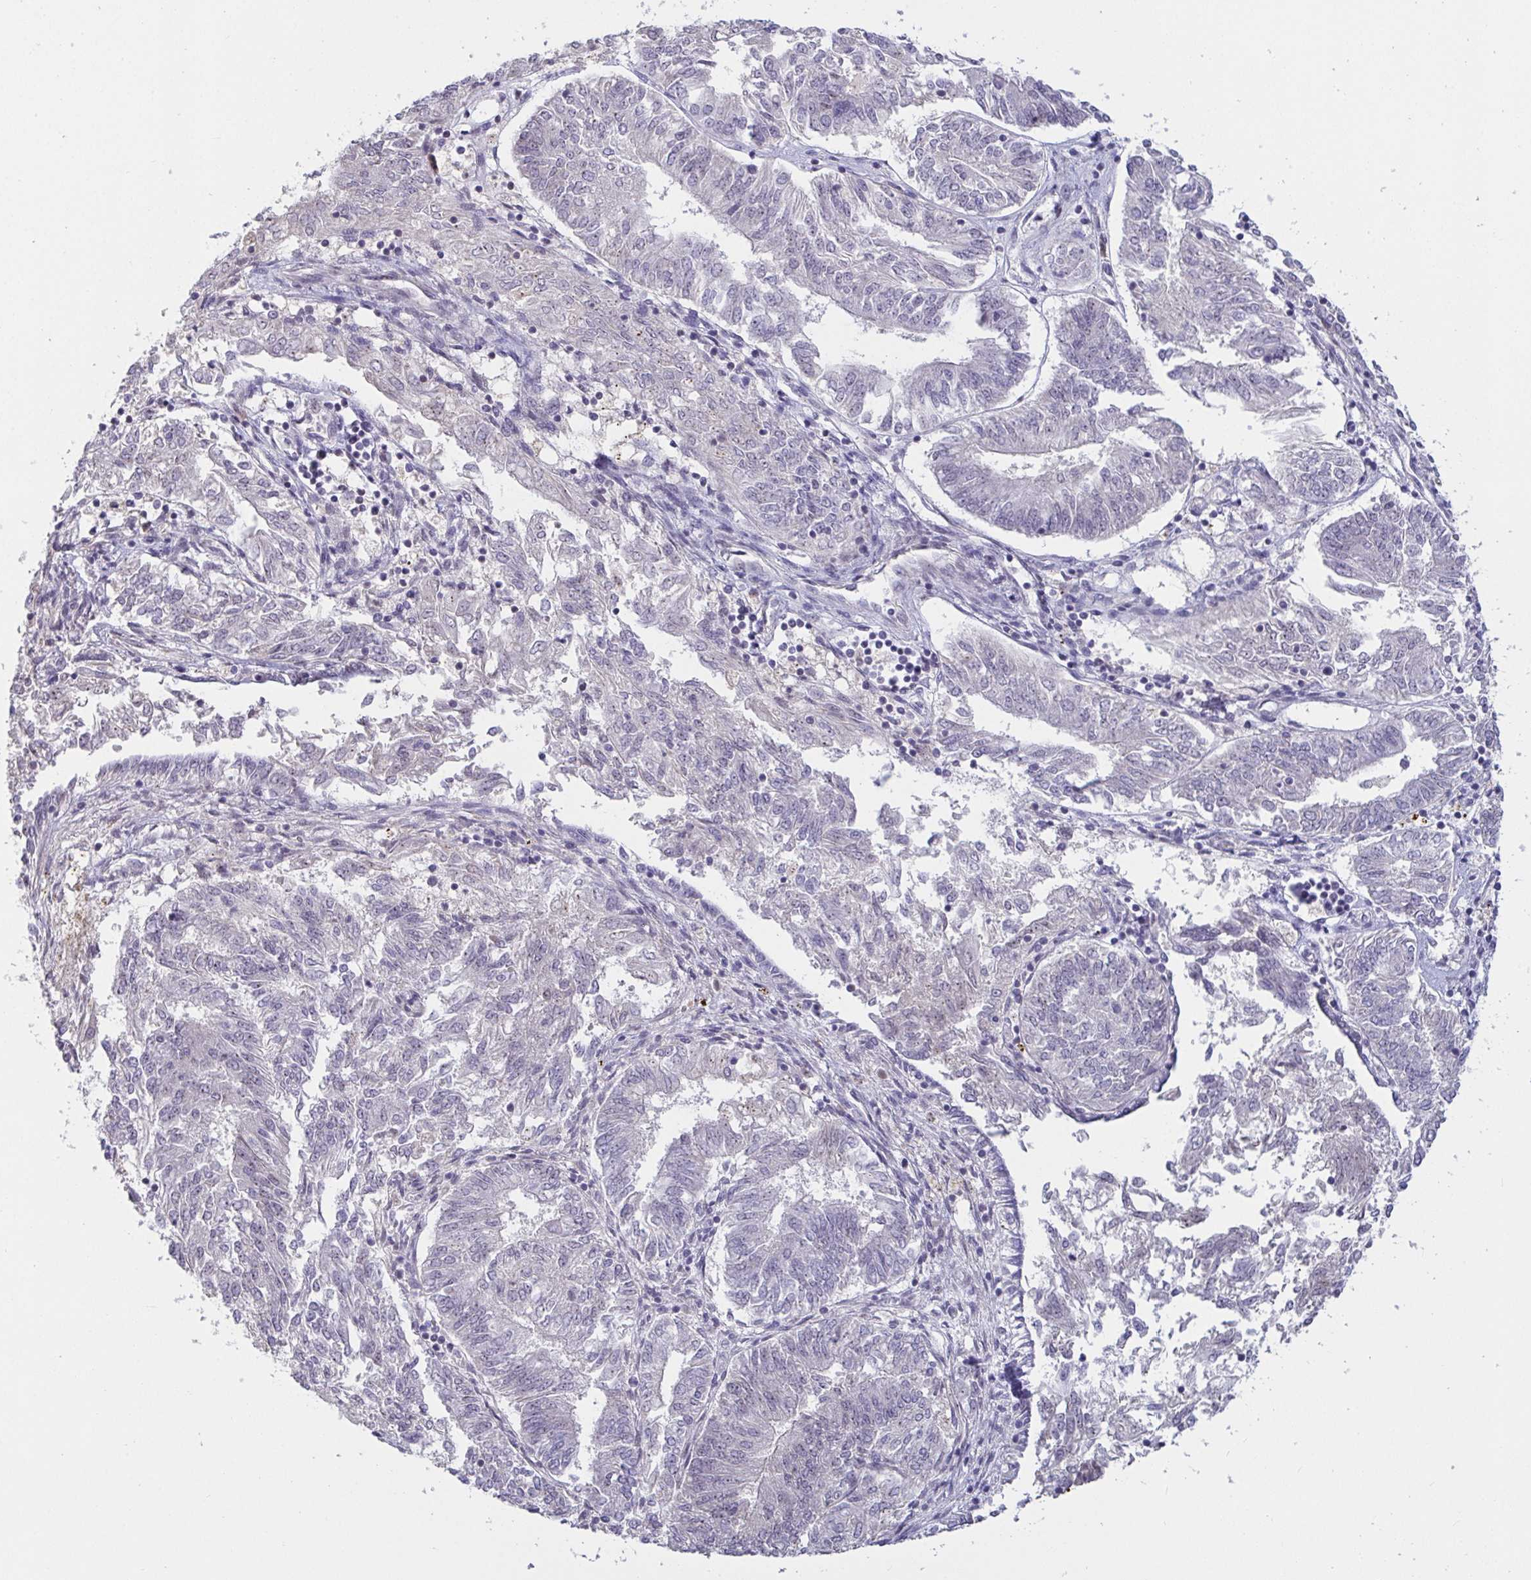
{"staining": {"intensity": "negative", "quantity": "none", "location": "none"}, "tissue": "endometrial cancer", "cell_type": "Tumor cells", "image_type": "cancer", "snomed": [{"axis": "morphology", "description": "Adenocarcinoma, NOS"}, {"axis": "topography", "description": "Endometrium"}], "caption": "An immunohistochemistry (IHC) photomicrograph of adenocarcinoma (endometrial) is shown. There is no staining in tumor cells of adenocarcinoma (endometrial). Nuclei are stained in blue.", "gene": "MYC", "patient": {"sex": "female", "age": 58}}